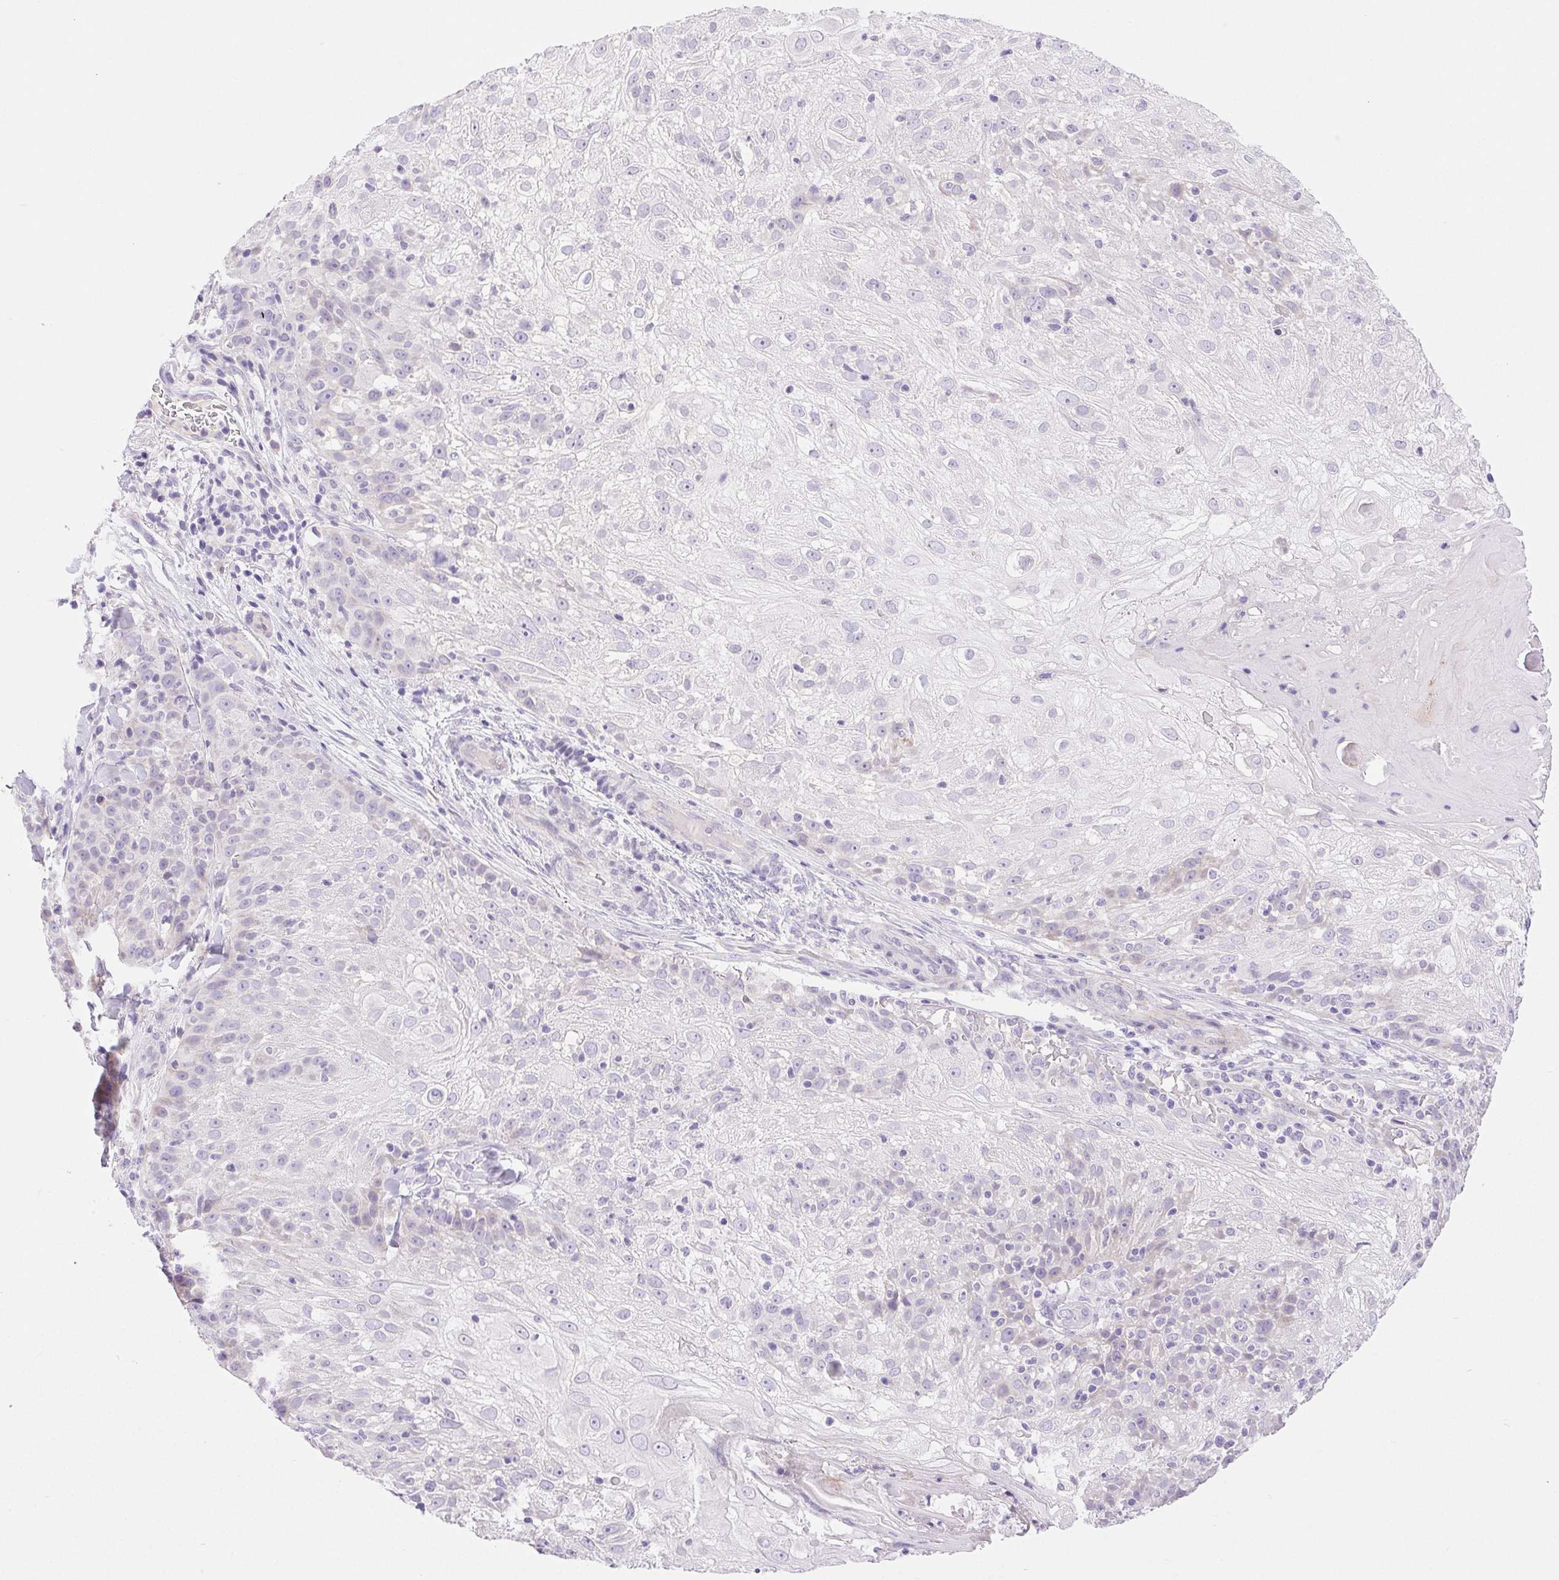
{"staining": {"intensity": "negative", "quantity": "none", "location": "none"}, "tissue": "skin cancer", "cell_type": "Tumor cells", "image_type": "cancer", "snomed": [{"axis": "morphology", "description": "Normal tissue, NOS"}, {"axis": "morphology", "description": "Squamous cell carcinoma, NOS"}, {"axis": "topography", "description": "Skin"}], "caption": "Image shows no significant protein positivity in tumor cells of skin cancer.", "gene": "ARHGAP11B", "patient": {"sex": "female", "age": 83}}